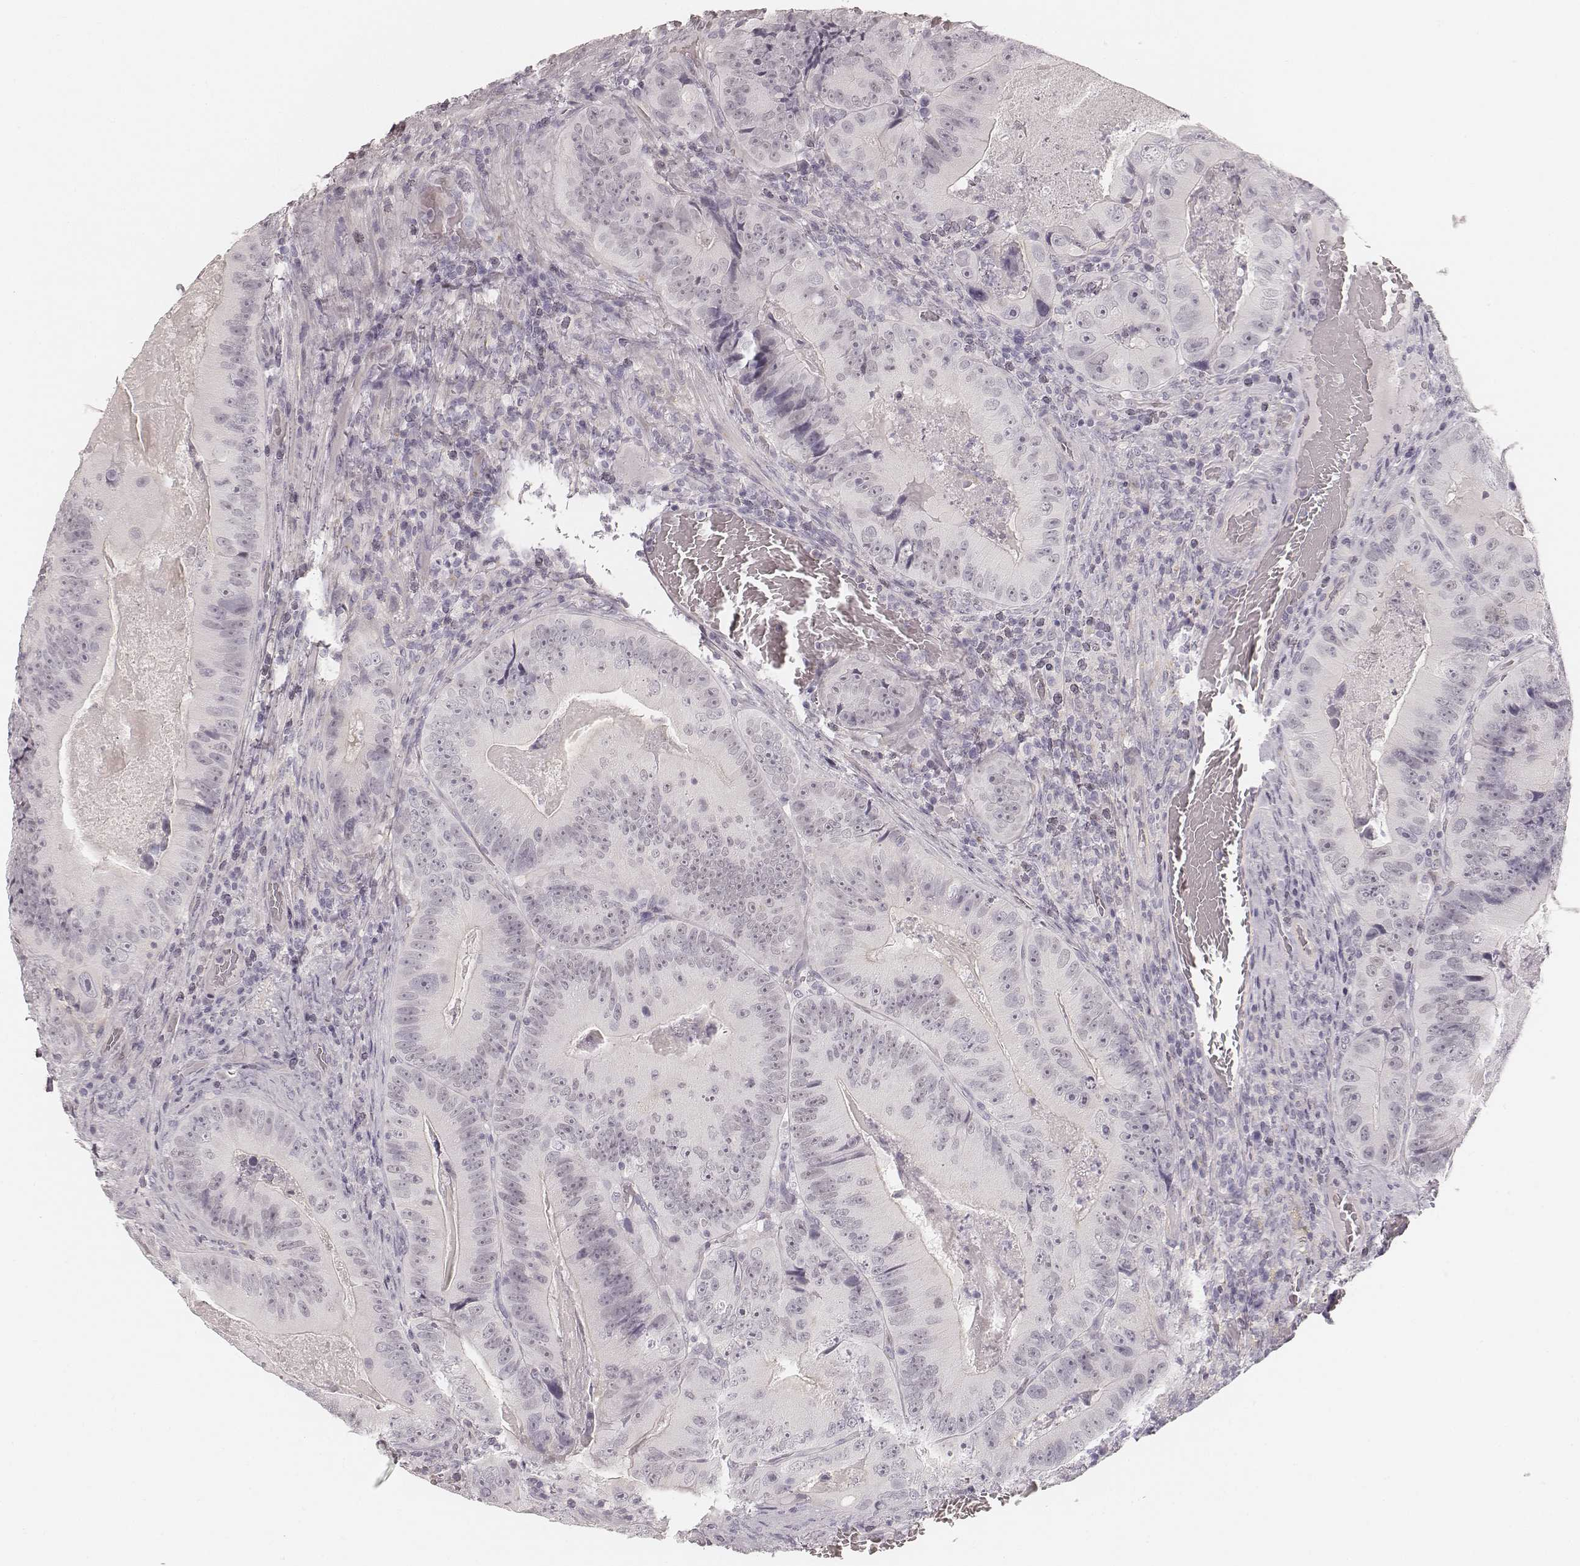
{"staining": {"intensity": "negative", "quantity": "none", "location": "none"}, "tissue": "colorectal cancer", "cell_type": "Tumor cells", "image_type": "cancer", "snomed": [{"axis": "morphology", "description": "Adenocarcinoma, NOS"}, {"axis": "topography", "description": "Colon"}], "caption": "DAB immunohistochemical staining of human colorectal cancer exhibits no significant positivity in tumor cells.", "gene": "HNF4G", "patient": {"sex": "female", "age": 86}}